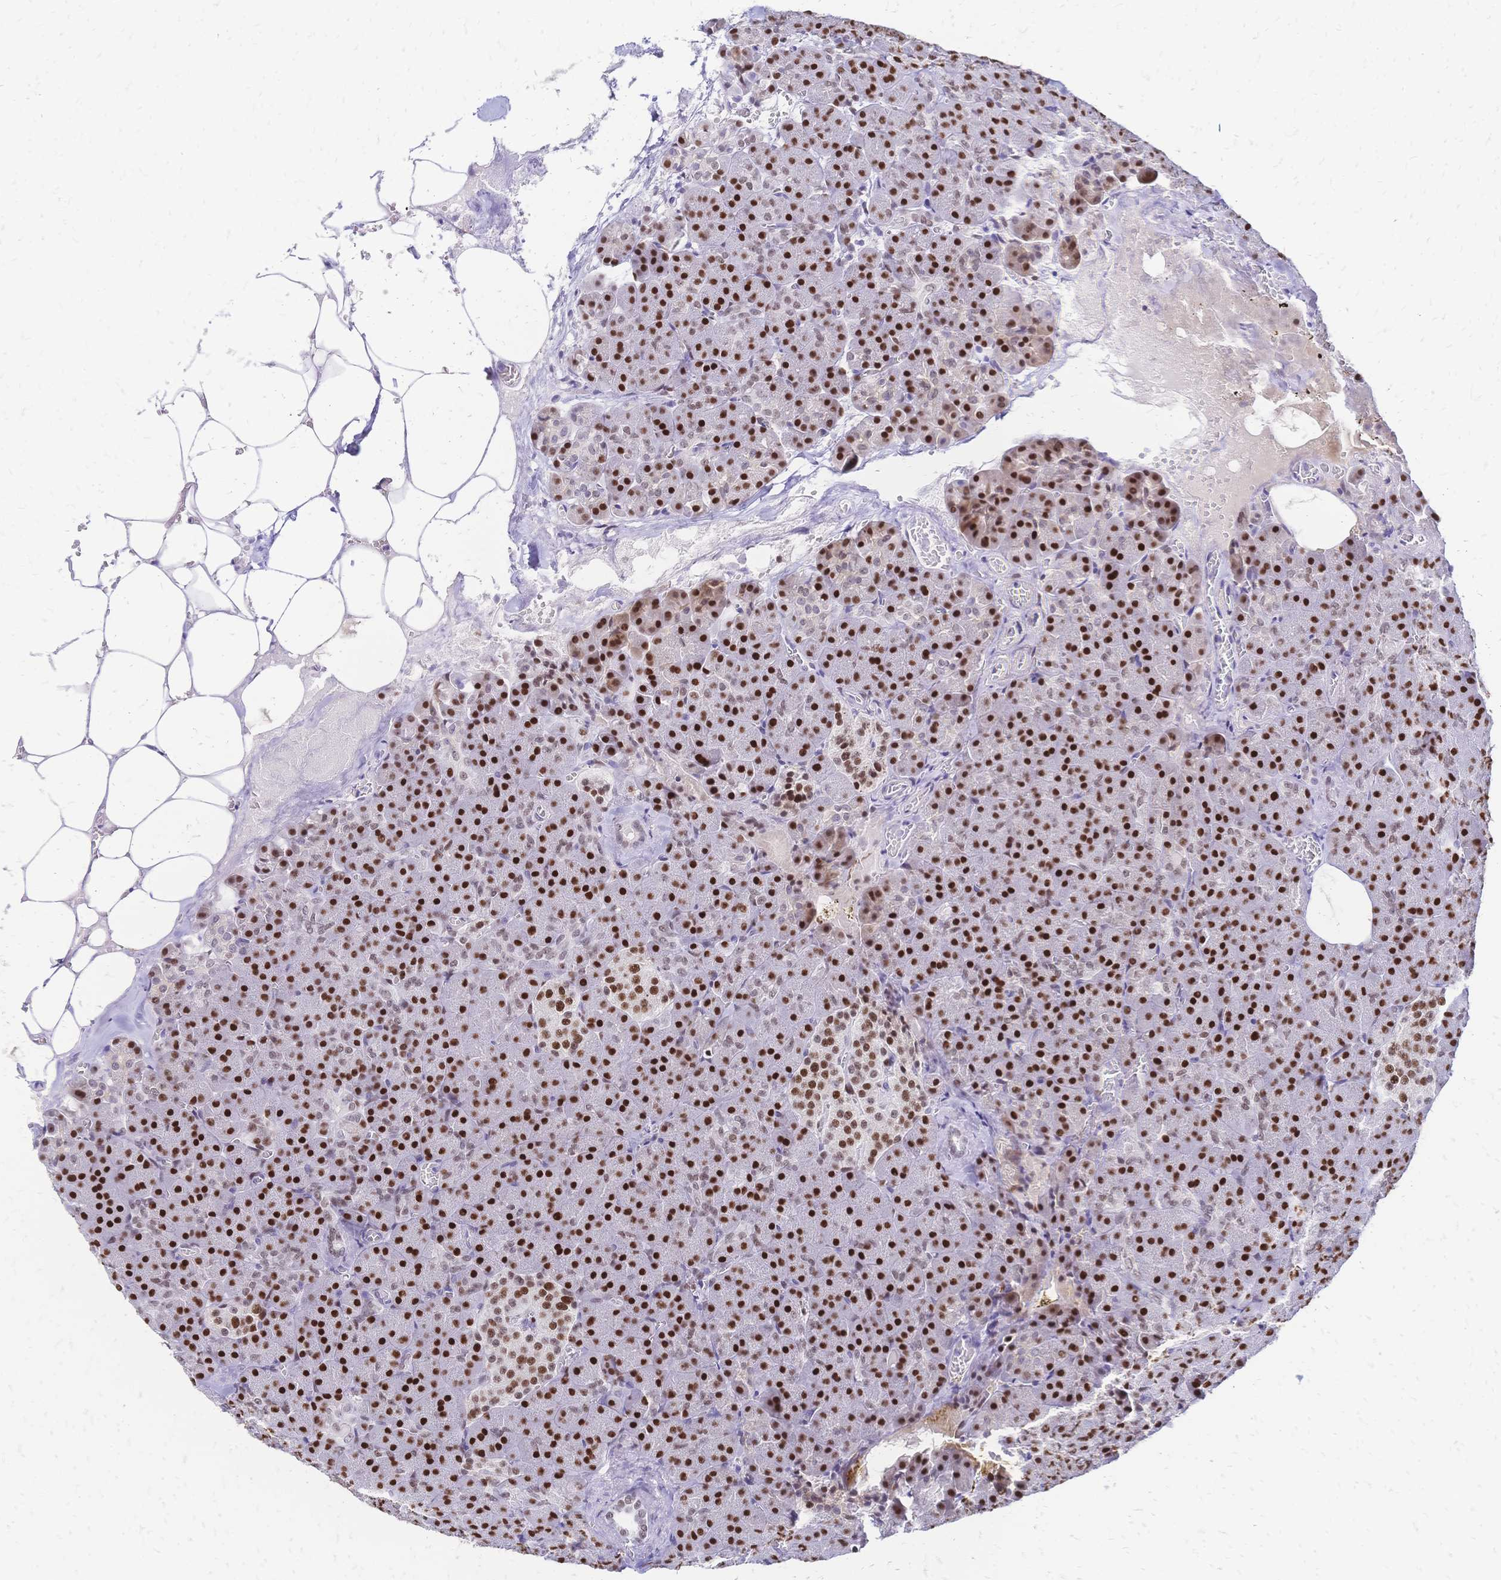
{"staining": {"intensity": "strong", "quantity": ">75%", "location": "nuclear"}, "tissue": "pancreas", "cell_type": "Exocrine glandular cells", "image_type": "normal", "snomed": [{"axis": "morphology", "description": "Normal tissue, NOS"}, {"axis": "topography", "description": "Pancreas"}], "caption": "About >75% of exocrine glandular cells in normal human pancreas display strong nuclear protein expression as visualized by brown immunohistochemical staining.", "gene": "NFIC", "patient": {"sex": "female", "age": 74}}